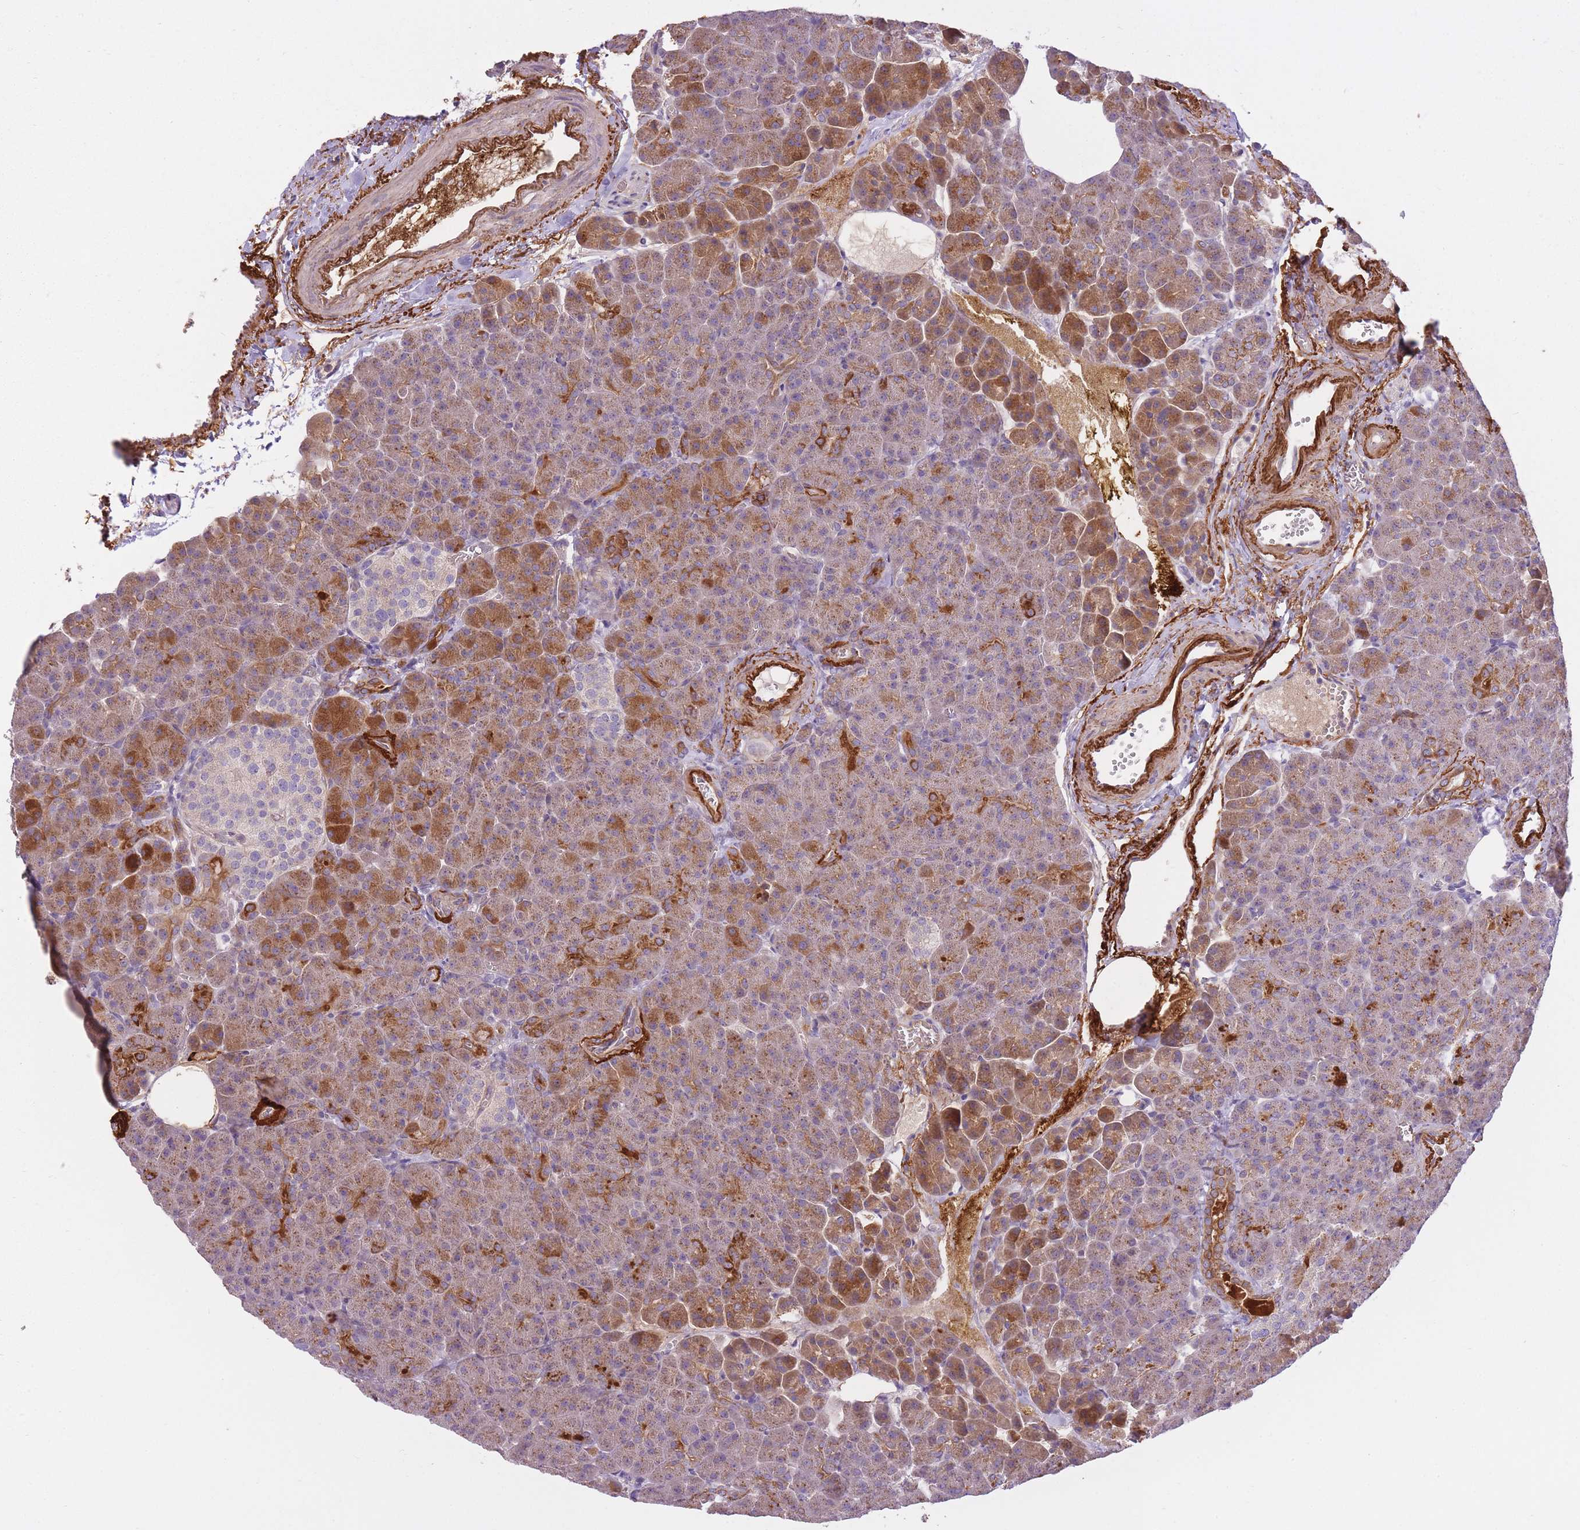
{"staining": {"intensity": "moderate", "quantity": ">75%", "location": "cytoplasmic/membranous"}, "tissue": "pancreas", "cell_type": "Exocrine glandular cells", "image_type": "normal", "snomed": [{"axis": "morphology", "description": "Normal tissue, NOS"}, {"axis": "topography", "description": "Pancreas"}], "caption": "Immunohistochemical staining of unremarkable human pancreas reveals moderate cytoplasmic/membranous protein expression in approximately >75% of exocrine glandular cells.", "gene": "REV1", "patient": {"sex": "female", "age": 74}}